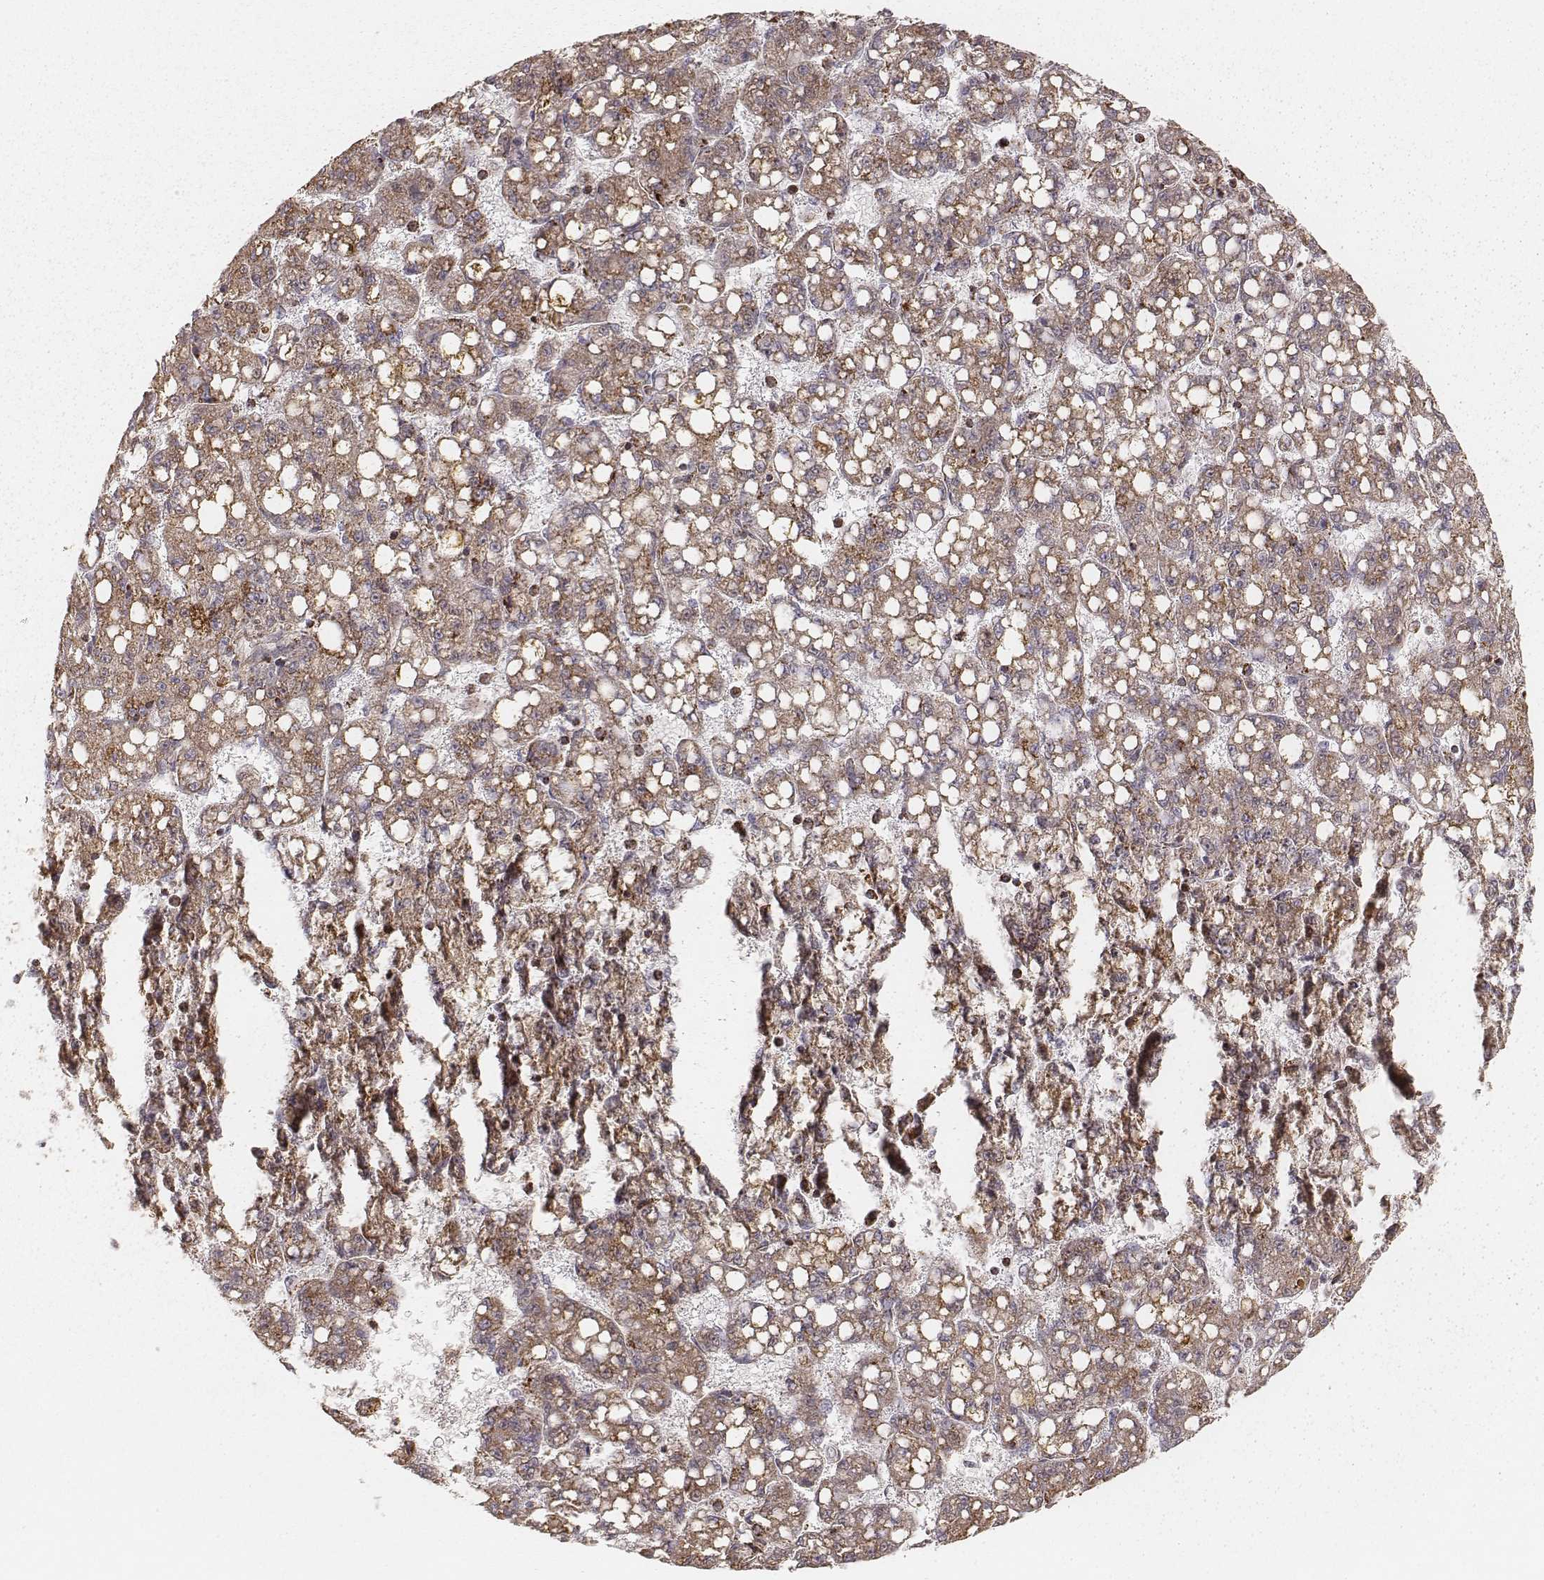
{"staining": {"intensity": "weak", "quantity": ">75%", "location": "cytoplasmic/membranous"}, "tissue": "liver cancer", "cell_type": "Tumor cells", "image_type": "cancer", "snomed": [{"axis": "morphology", "description": "Carcinoma, Hepatocellular, NOS"}, {"axis": "topography", "description": "Liver"}], "caption": "Liver cancer was stained to show a protein in brown. There is low levels of weak cytoplasmic/membranous expression in approximately >75% of tumor cells. (IHC, brightfield microscopy, high magnification).", "gene": "CS", "patient": {"sex": "female", "age": 65}}